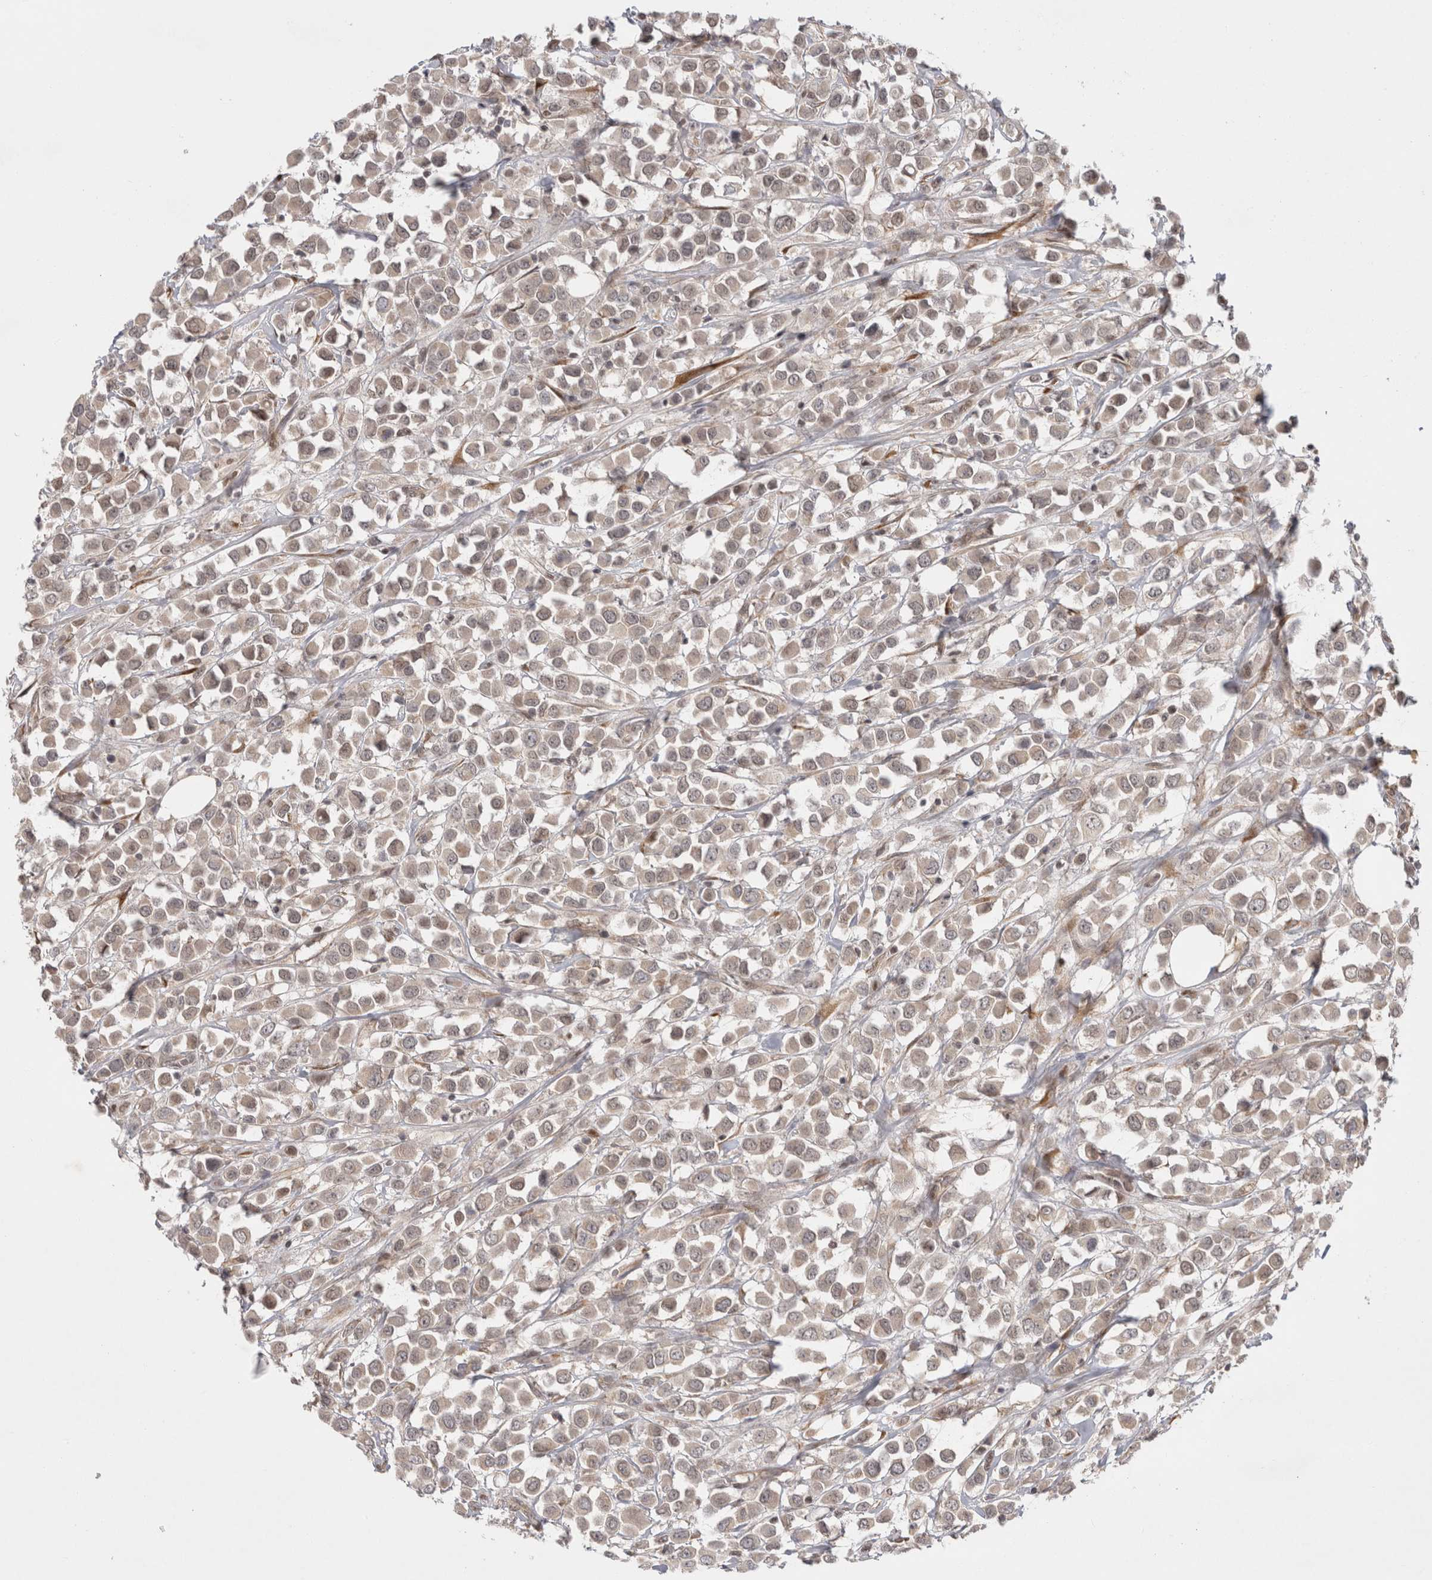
{"staining": {"intensity": "weak", "quantity": "<25%", "location": "cytoplasmic/membranous"}, "tissue": "breast cancer", "cell_type": "Tumor cells", "image_type": "cancer", "snomed": [{"axis": "morphology", "description": "Duct carcinoma"}, {"axis": "topography", "description": "Breast"}], "caption": "Breast cancer (infiltrating ductal carcinoma) stained for a protein using IHC reveals no positivity tumor cells.", "gene": "ZNF318", "patient": {"sex": "female", "age": 61}}